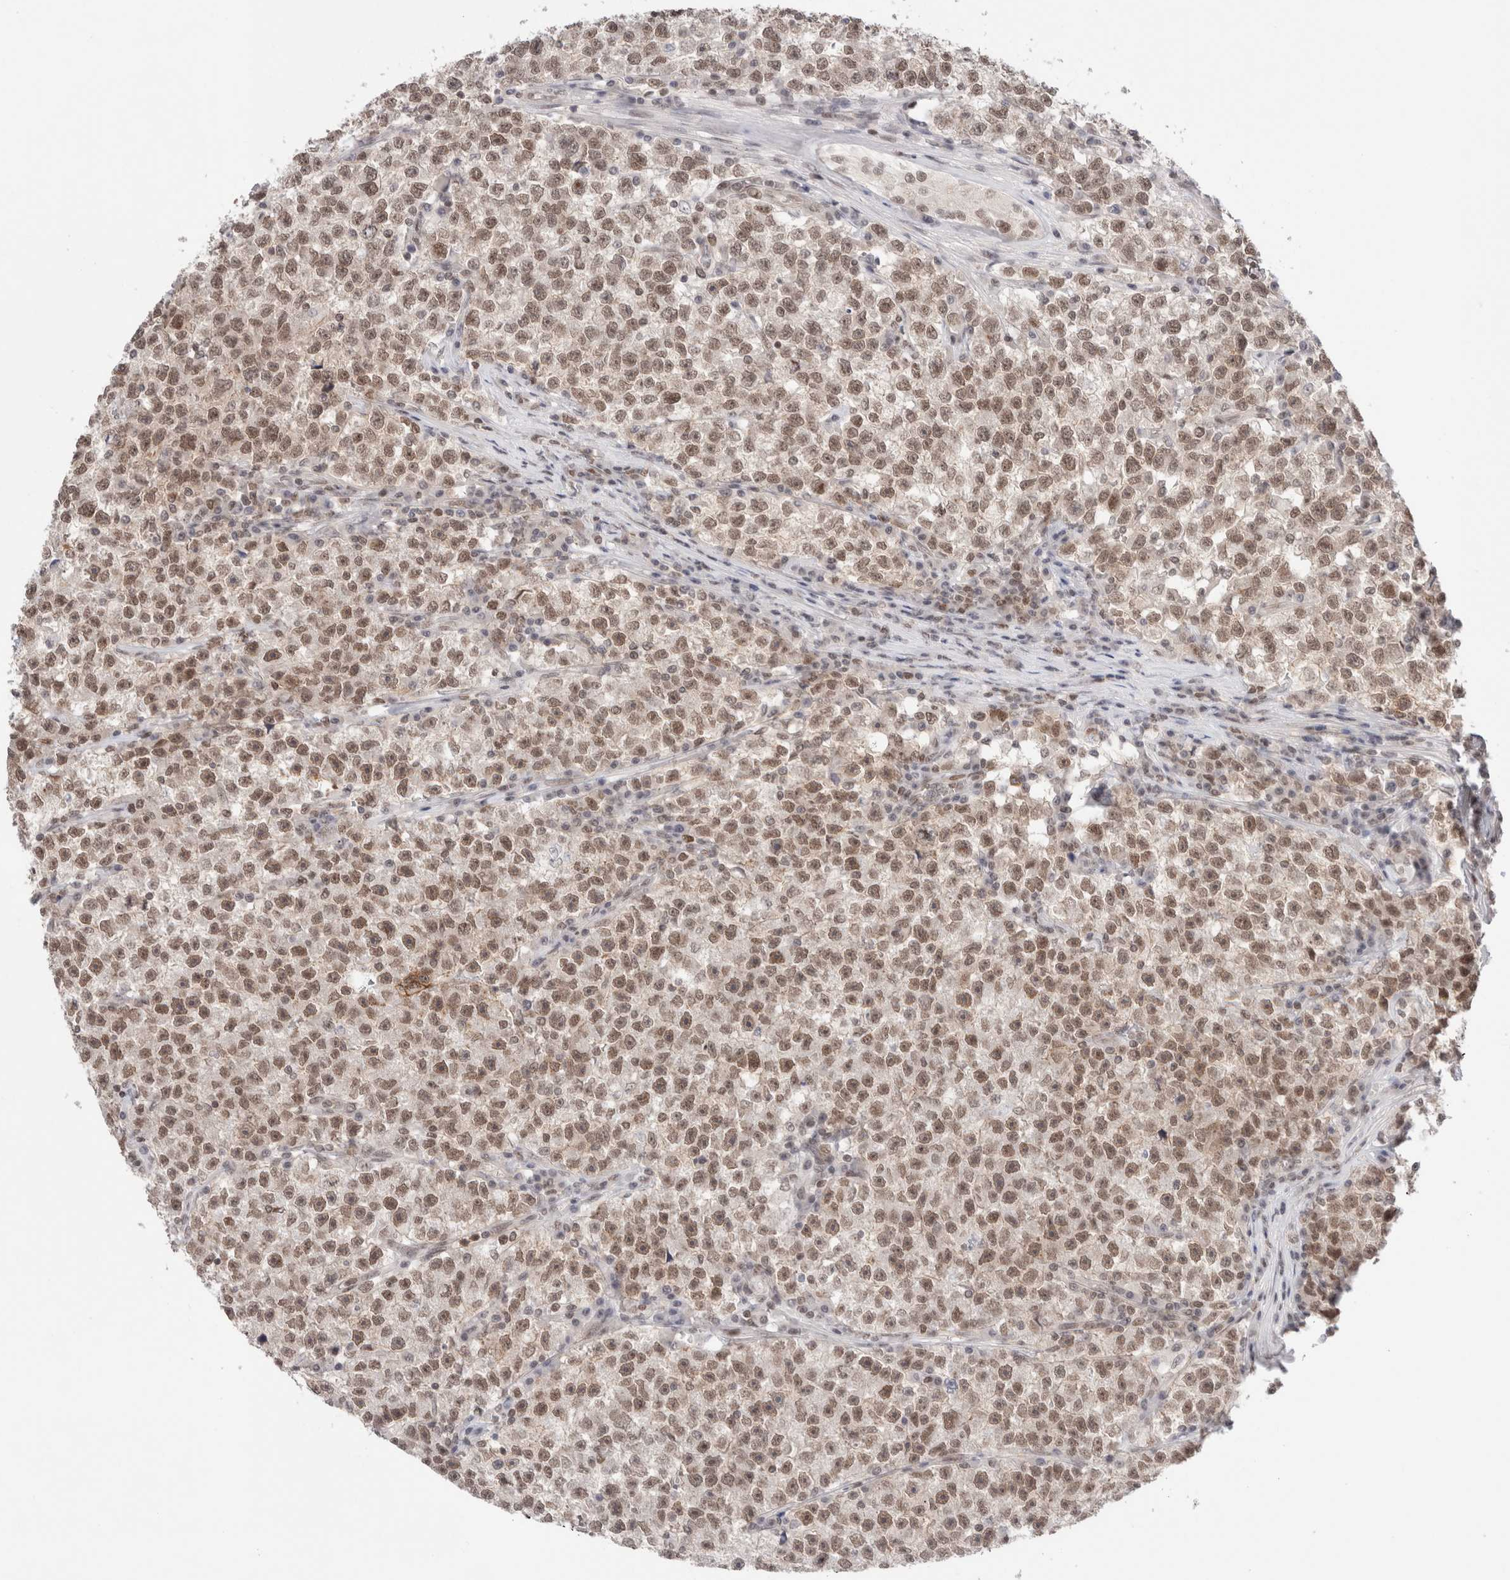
{"staining": {"intensity": "moderate", "quantity": ">75%", "location": "nuclear"}, "tissue": "testis cancer", "cell_type": "Tumor cells", "image_type": "cancer", "snomed": [{"axis": "morphology", "description": "Seminoma, NOS"}, {"axis": "topography", "description": "Testis"}], "caption": "Immunohistochemical staining of testis seminoma displays medium levels of moderate nuclear expression in about >75% of tumor cells. (DAB (3,3'-diaminobenzidine) = brown stain, brightfield microscopy at high magnification).", "gene": "GATAD2A", "patient": {"sex": "male", "age": 22}}